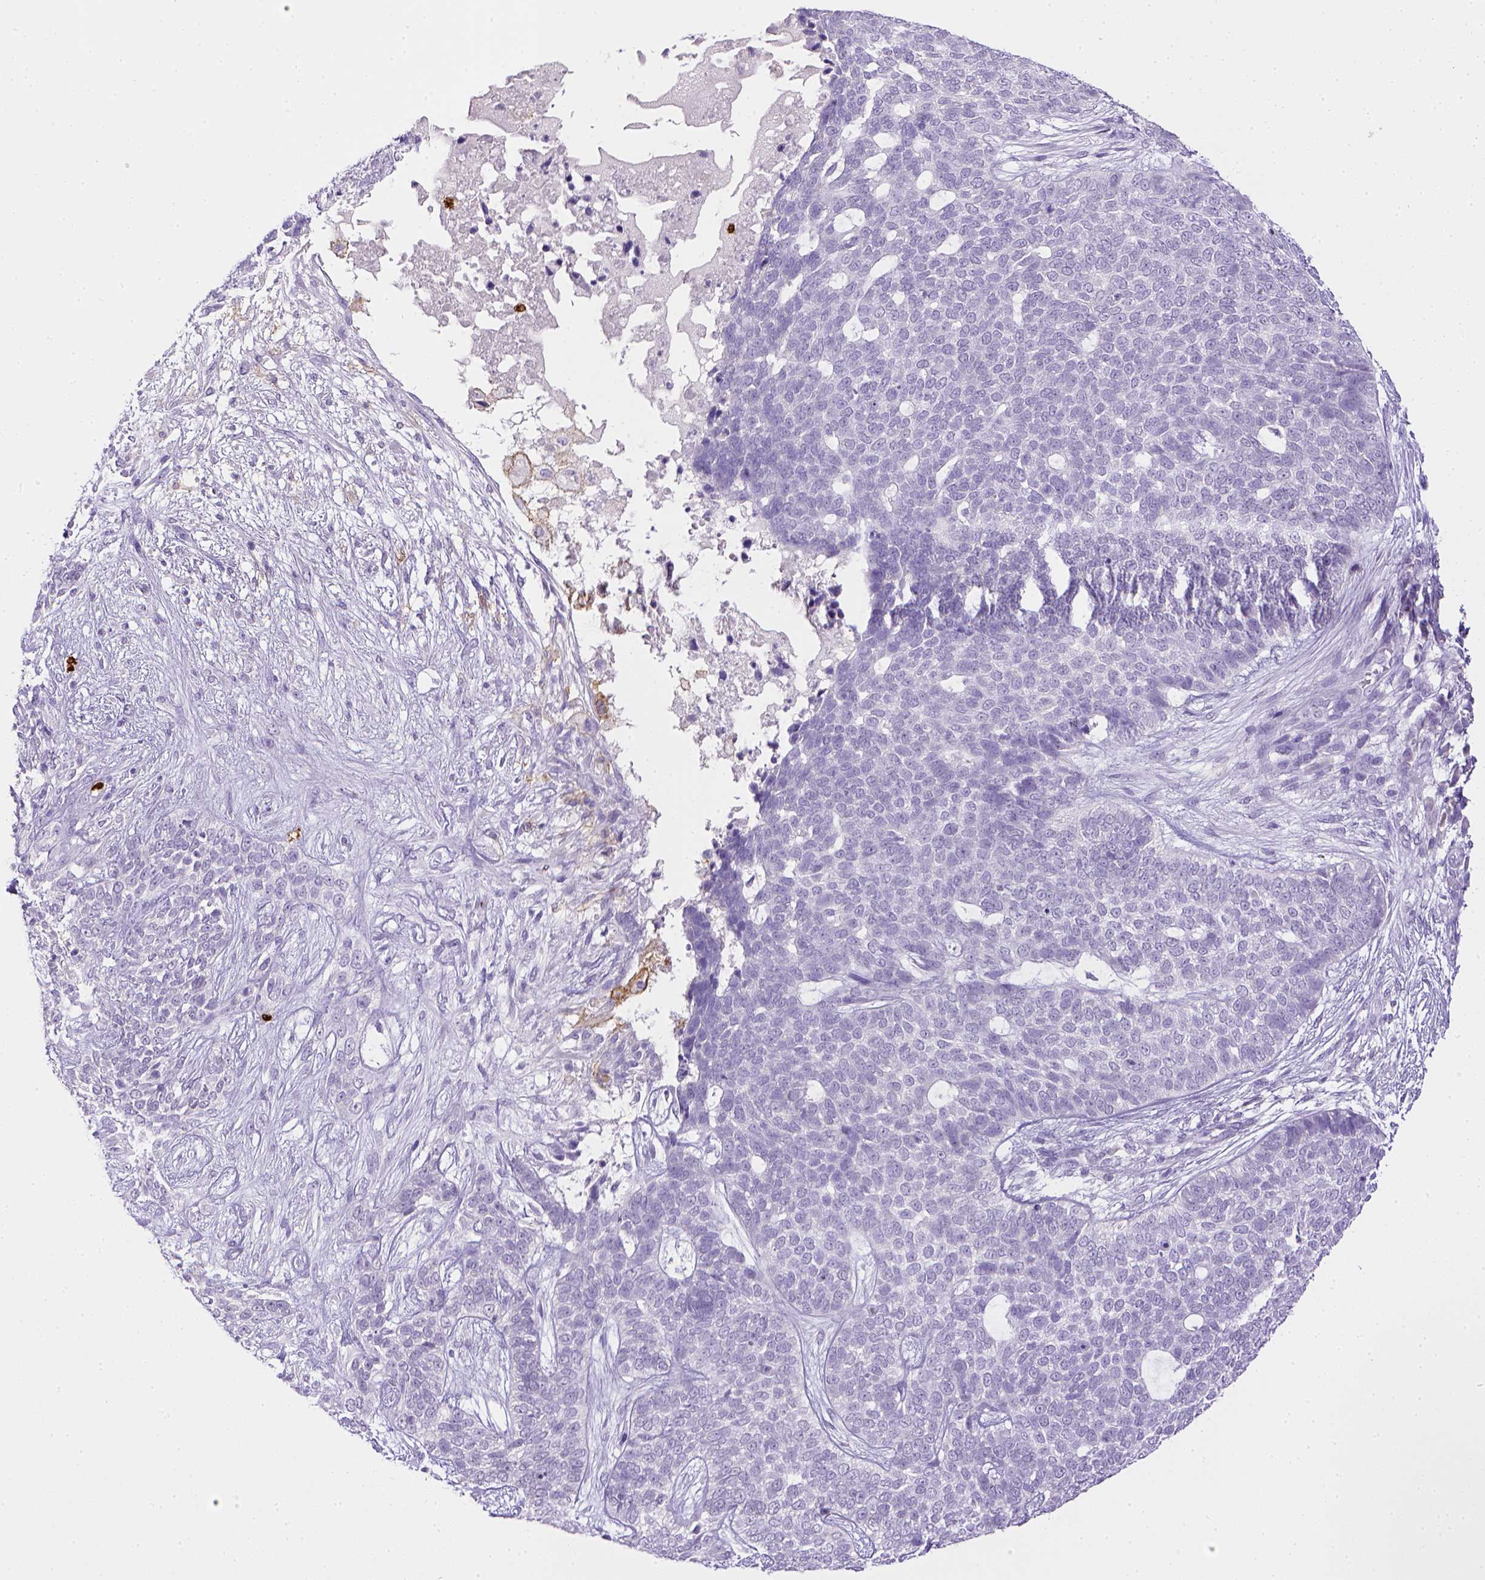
{"staining": {"intensity": "negative", "quantity": "none", "location": "none"}, "tissue": "skin cancer", "cell_type": "Tumor cells", "image_type": "cancer", "snomed": [{"axis": "morphology", "description": "Basal cell carcinoma"}, {"axis": "topography", "description": "Skin"}], "caption": "Tumor cells show no significant expression in skin basal cell carcinoma.", "gene": "ITGAM", "patient": {"sex": "female", "age": 69}}